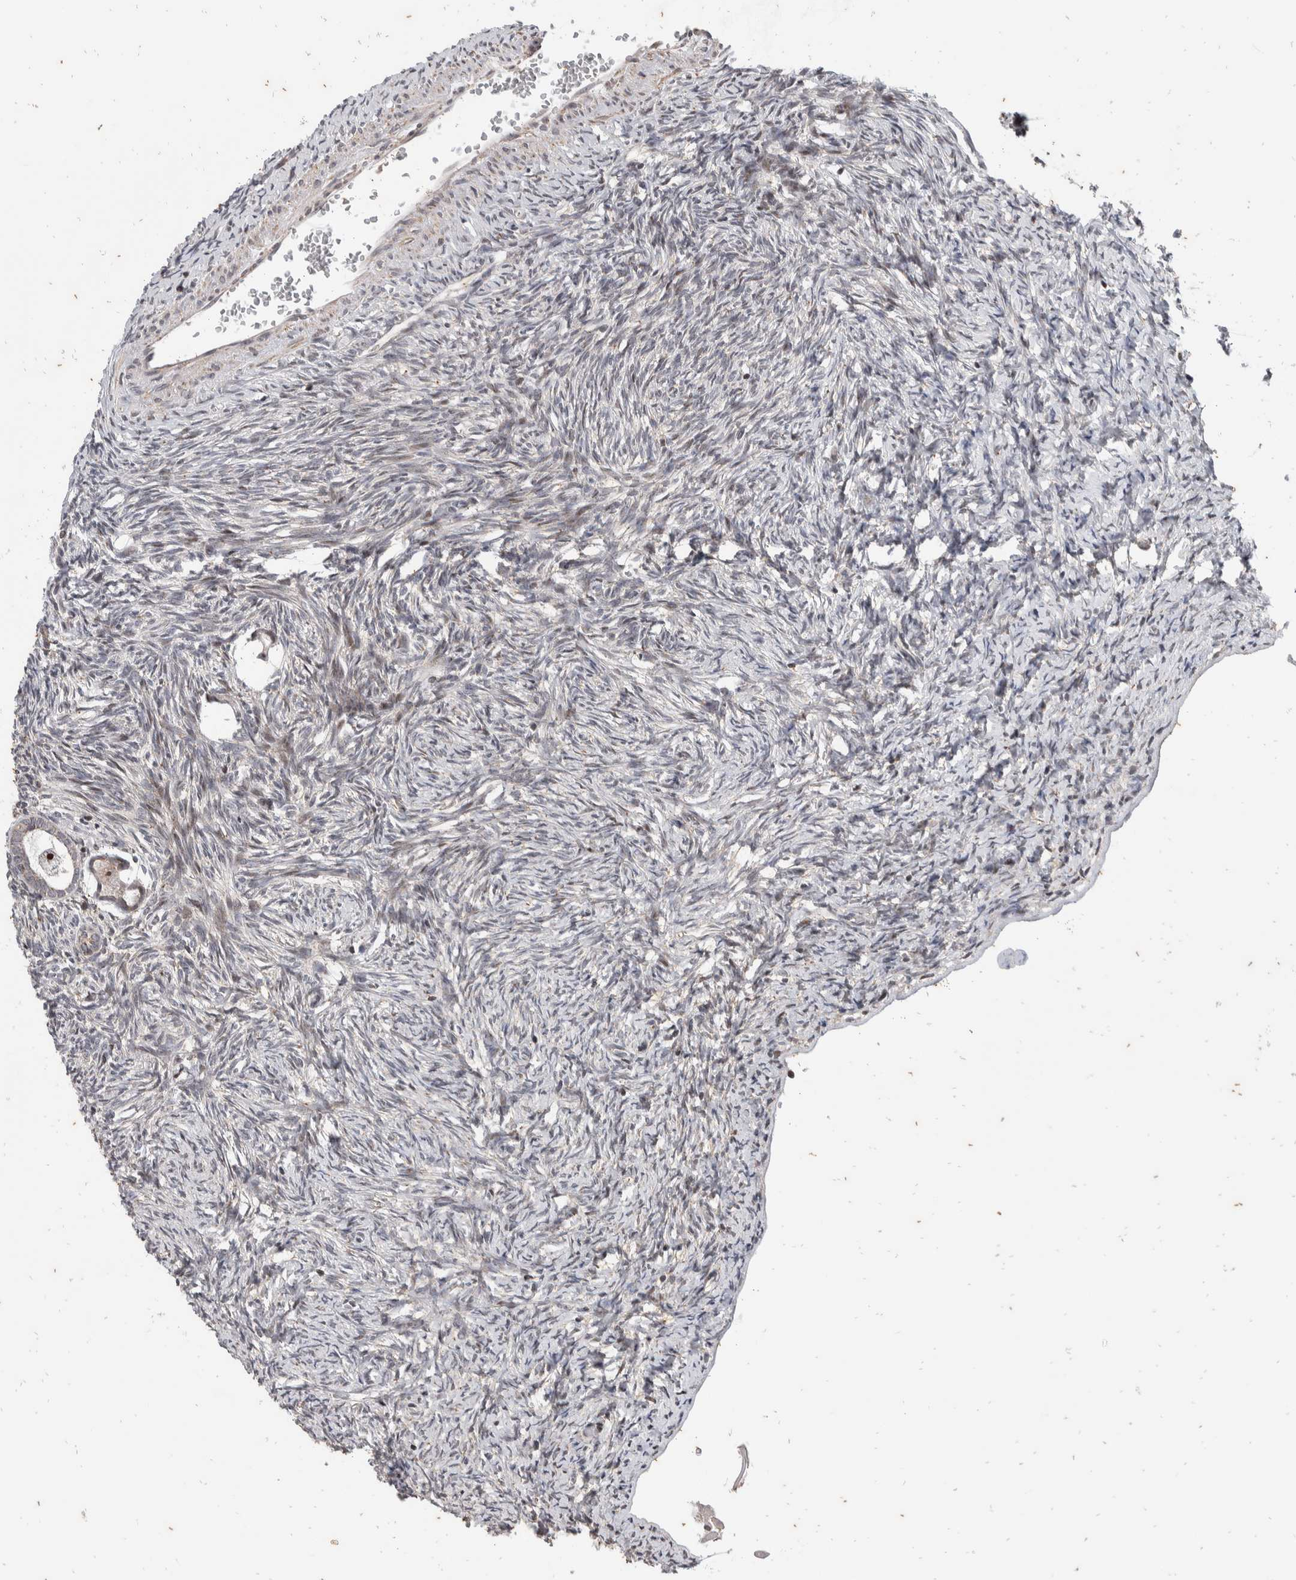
{"staining": {"intensity": "strong", "quantity": "<25%", "location": "nuclear"}, "tissue": "ovary", "cell_type": "Follicle cells", "image_type": "normal", "snomed": [{"axis": "morphology", "description": "Normal tissue, NOS"}, {"axis": "topography", "description": "Ovary"}], "caption": "Protein expression analysis of normal human ovary reveals strong nuclear staining in approximately <25% of follicle cells.", "gene": "ATXN7L1", "patient": {"sex": "female", "age": 34}}